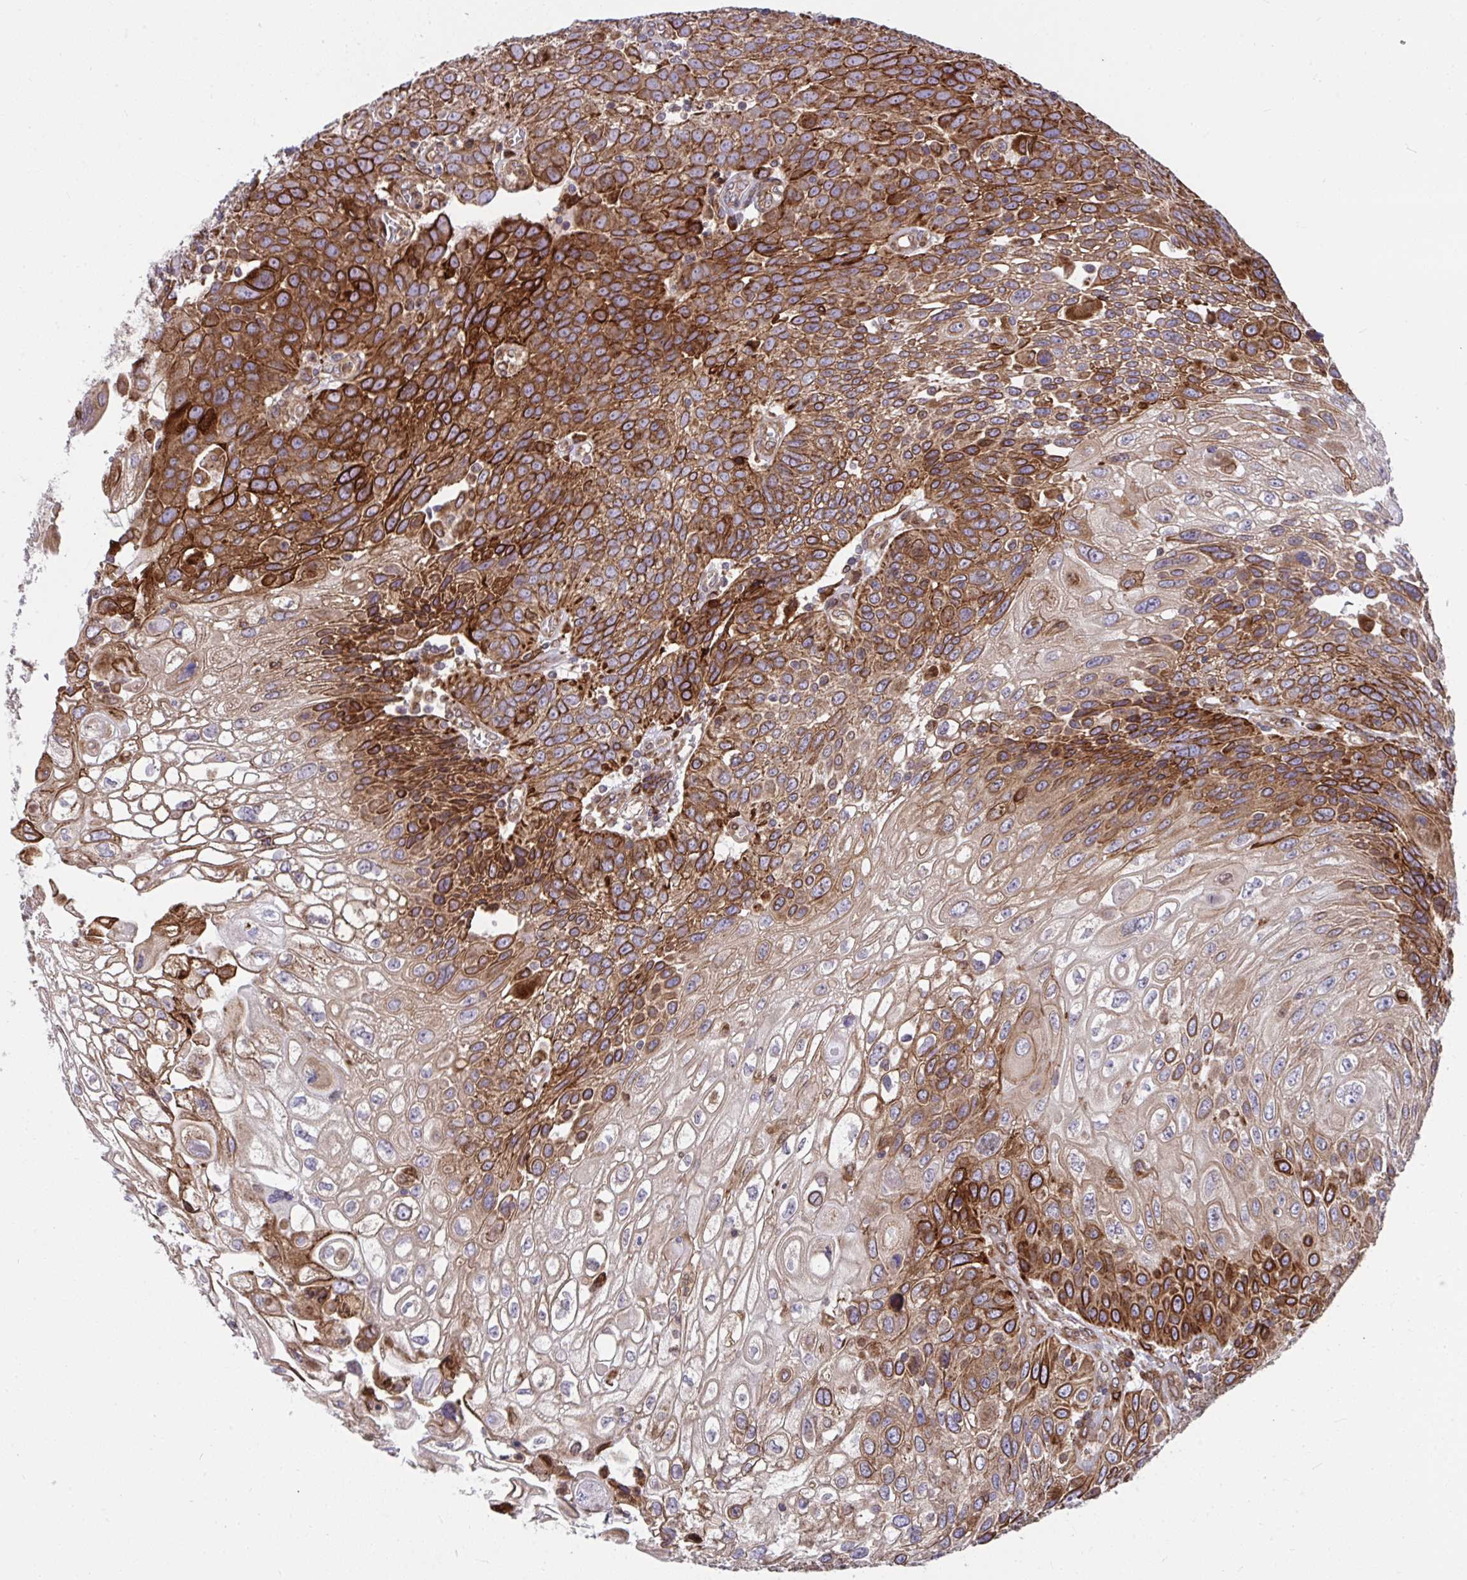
{"staining": {"intensity": "strong", "quantity": "25%-75%", "location": "cytoplasmic/membranous"}, "tissue": "urothelial cancer", "cell_type": "Tumor cells", "image_type": "cancer", "snomed": [{"axis": "morphology", "description": "Urothelial carcinoma, High grade"}, {"axis": "topography", "description": "Urinary bladder"}], "caption": "High-grade urothelial carcinoma tissue displays strong cytoplasmic/membranous positivity in approximately 25%-75% of tumor cells, visualized by immunohistochemistry.", "gene": "STIM2", "patient": {"sex": "female", "age": 70}}